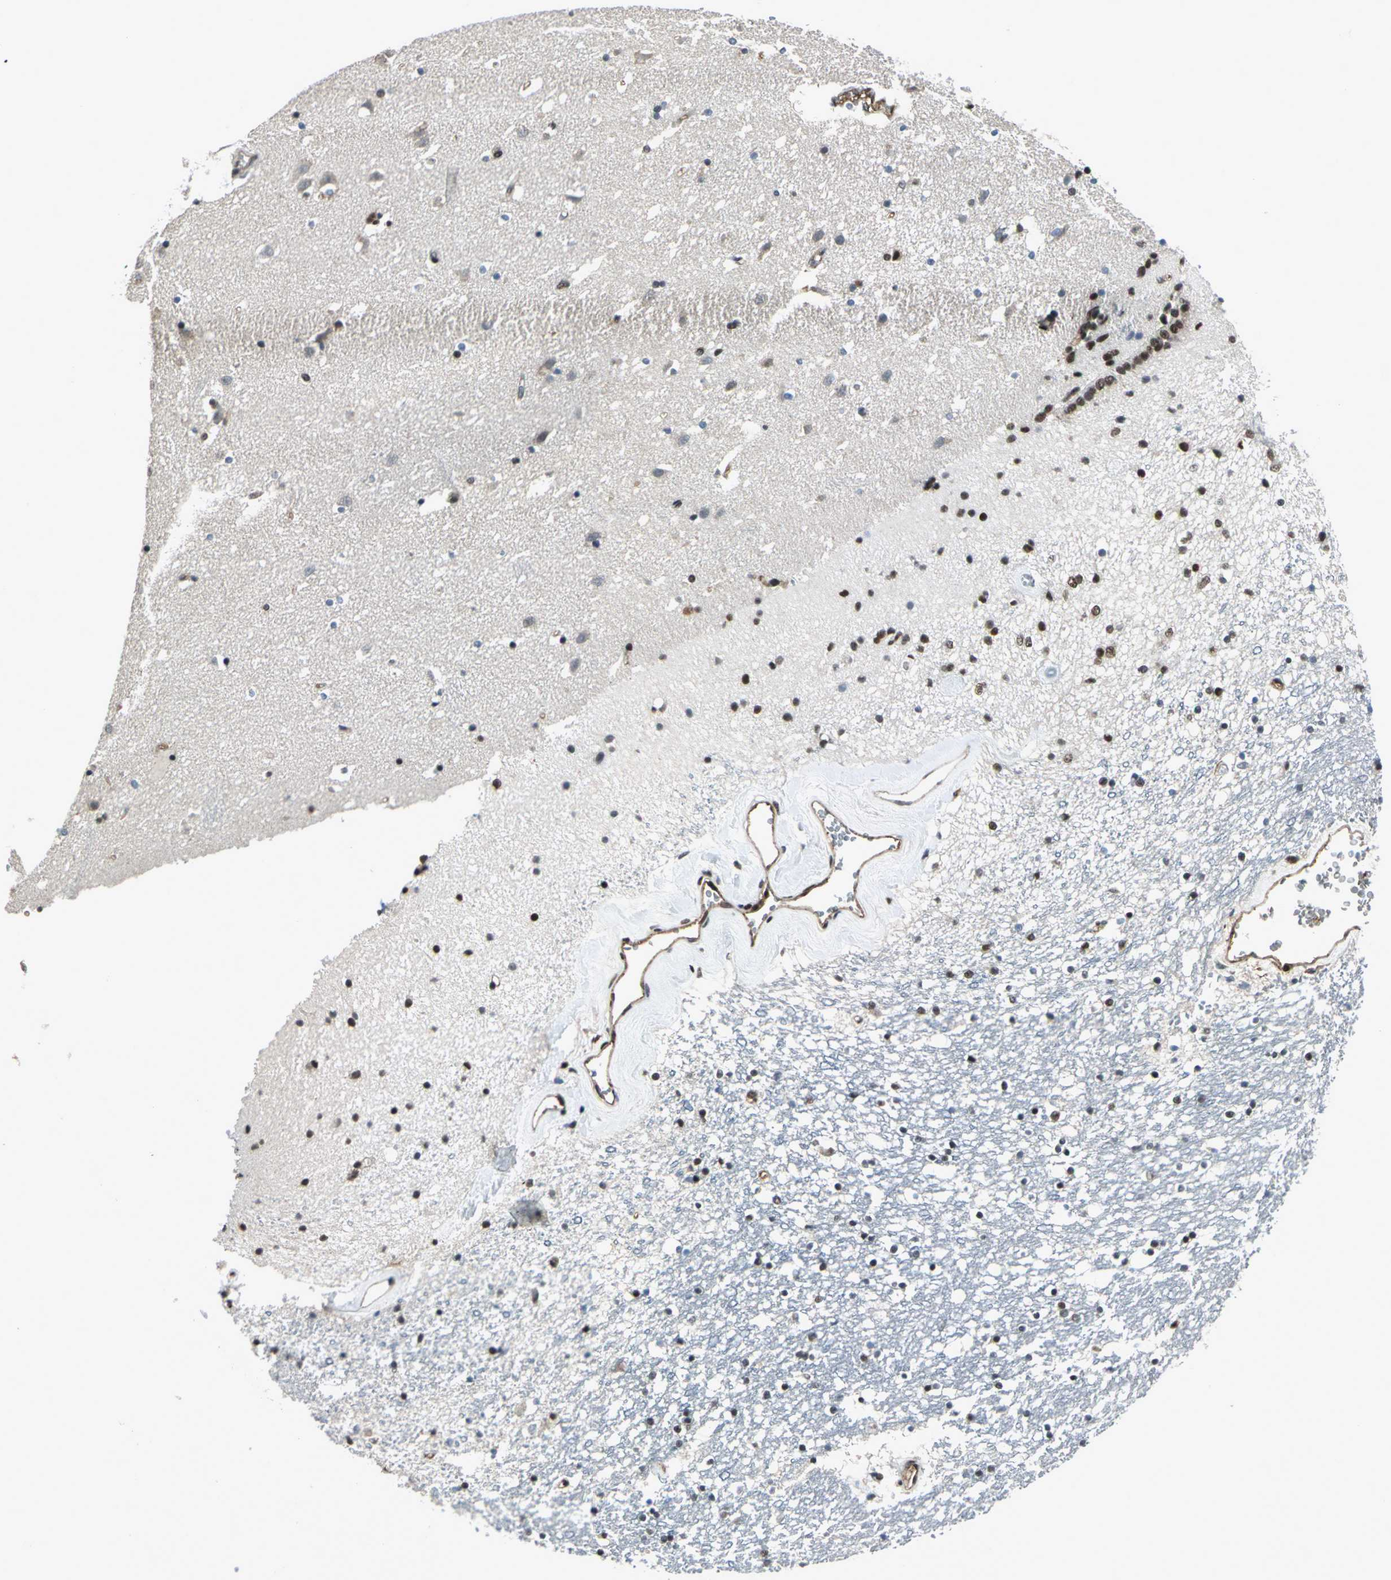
{"staining": {"intensity": "moderate", "quantity": ">75%", "location": "nuclear"}, "tissue": "caudate", "cell_type": "Glial cells", "image_type": "normal", "snomed": [{"axis": "morphology", "description": "Normal tissue, NOS"}, {"axis": "topography", "description": "Lateral ventricle wall"}], "caption": "A micrograph of caudate stained for a protein shows moderate nuclear brown staining in glial cells. (DAB = brown stain, brightfield microscopy at high magnification).", "gene": "NR2C2", "patient": {"sex": "male", "age": 45}}